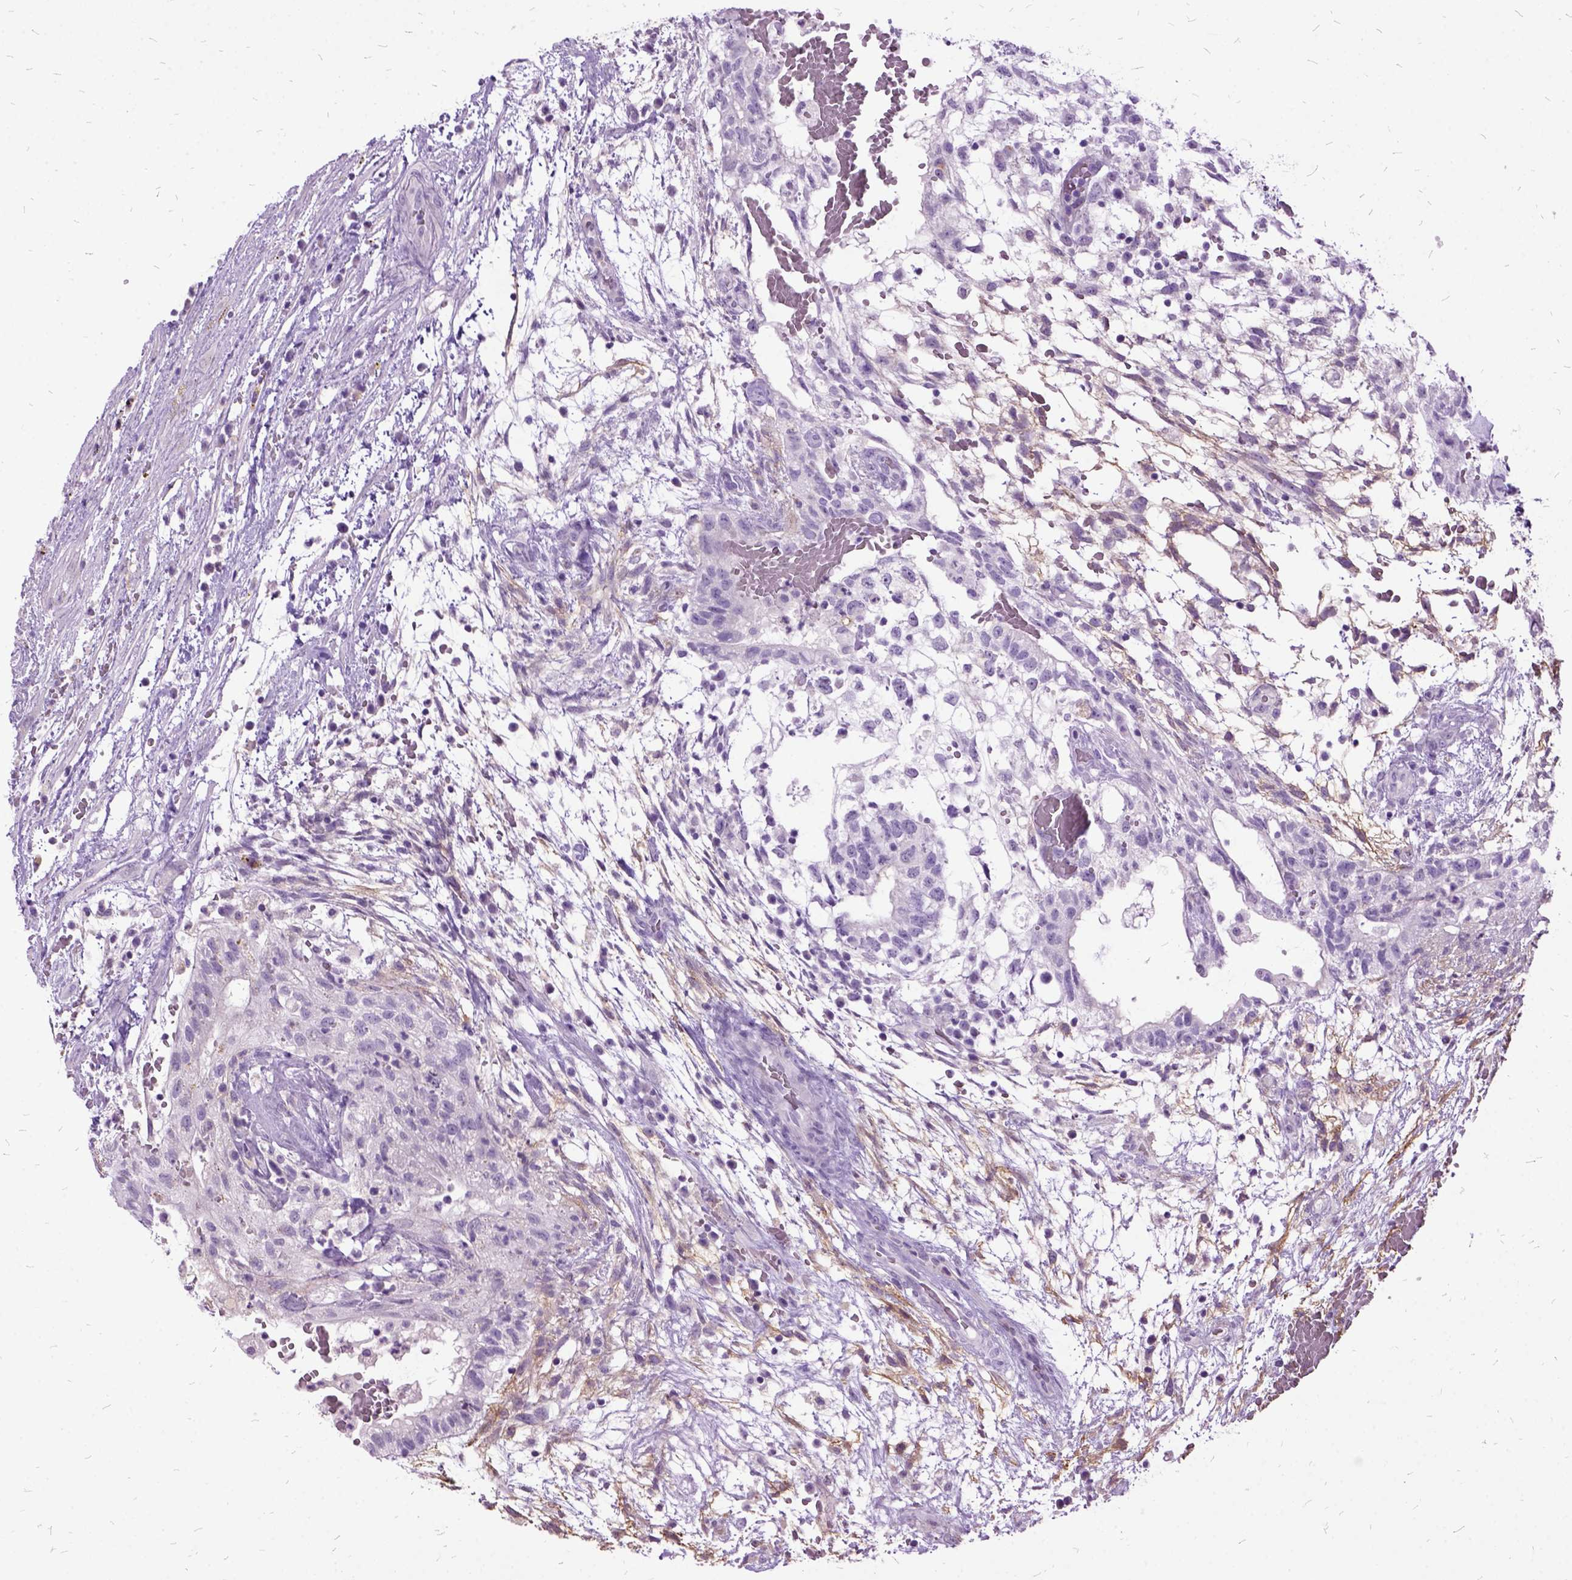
{"staining": {"intensity": "negative", "quantity": "none", "location": "none"}, "tissue": "testis cancer", "cell_type": "Tumor cells", "image_type": "cancer", "snomed": [{"axis": "morphology", "description": "Normal tissue, NOS"}, {"axis": "morphology", "description": "Carcinoma, Embryonal, NOS"}, {"axis": "topography", "description": "Testis"}], "caption": "DAB (3,3'-diaminobenzidine) immunohistochemical staining of human testis embryonal carcinoma demonstrates no significant positivity in tumor cells. Brightfield microscopy of immunohistochemistry stained with DAB (brown) and hematoxylin (blue), captured at high magnification.", "gene": "MME", "patient": {"sex": "male", "age": 32}}